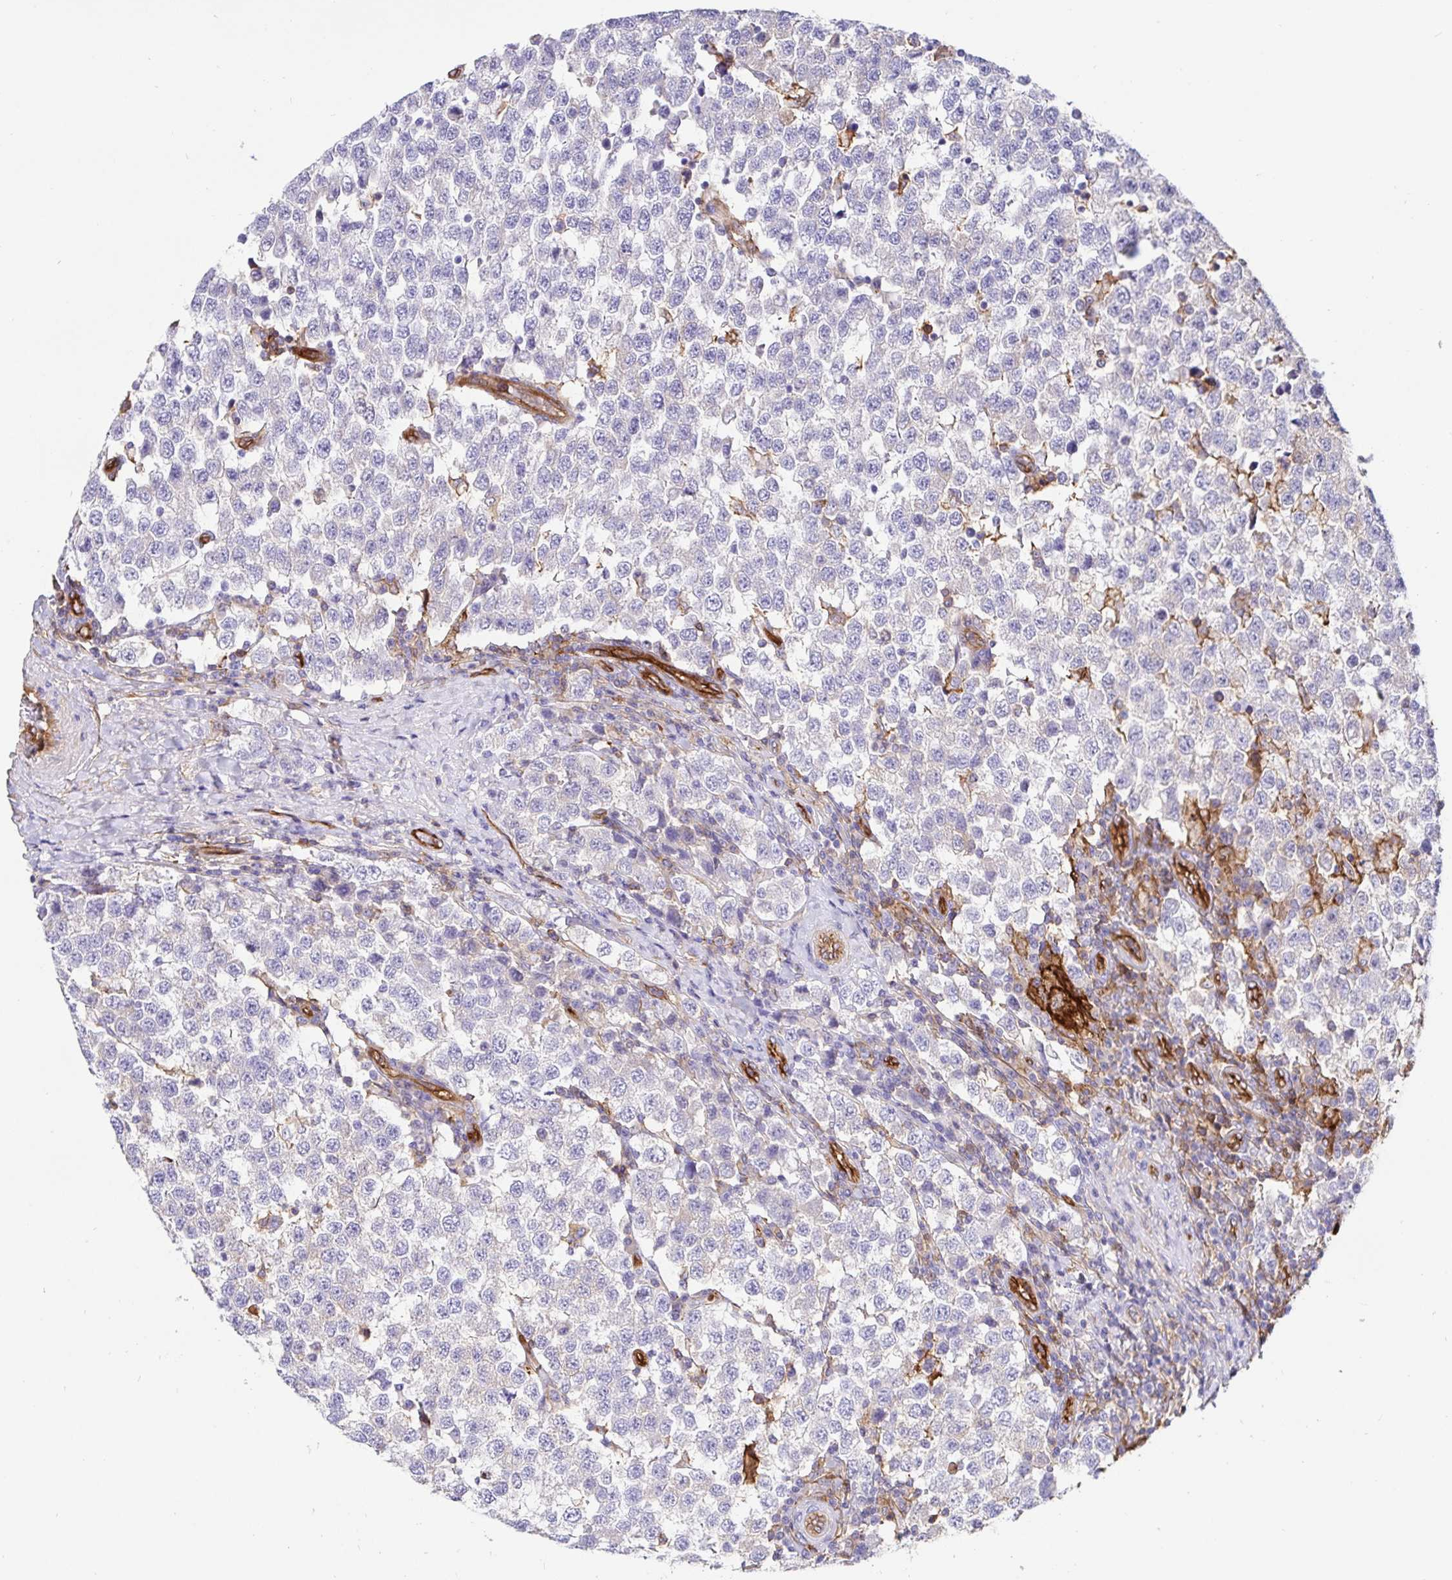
{"staining": {"intensity": "negative", "quantity": "none", "location": "none"}, "tissue": "testis cancer", "cell_type": "Tumor cells", "image_type": "cancer", "snomed": [{"axis": "morphology", "description": "Seminoma, NOS"}, {"axis": "topography", "description": "Testis"}], "caption": "DAB (3,3'-diaminobenzidine) immunohistochemical staining of human seminoma (testis) exhibits no significant expression in tumor cells. (Brightfield microscopy of DAB immunohistochemistry (IHC) at high magnification).", "gene": "ANXA2", "patient": {"sex": "male", "age": 34}}